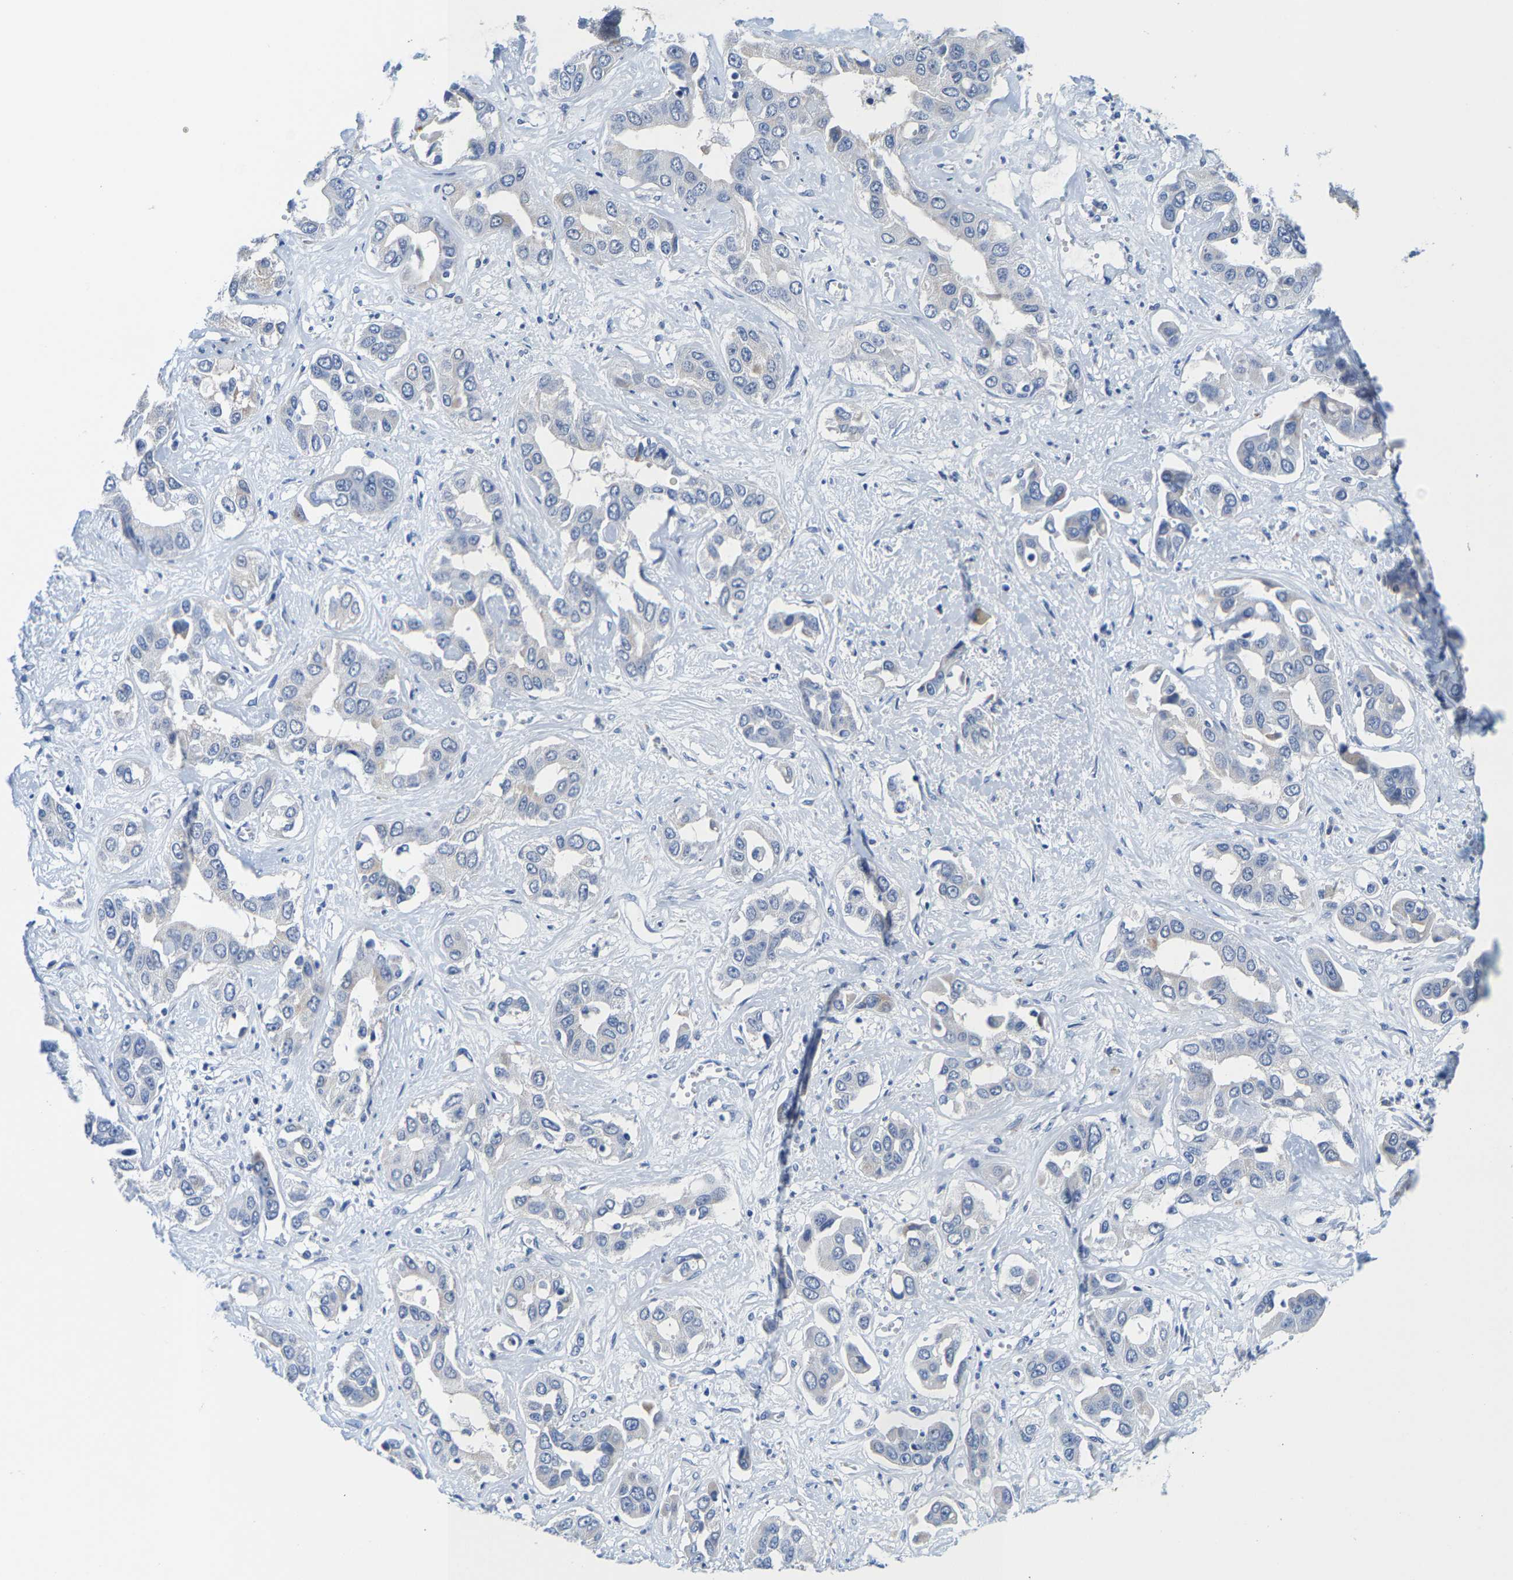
{"staining": {"intensity": "negative", "quantity": "none", "location": "none"}, "tissue": "liver cancer", "cell_type": "Tumor cells", "image_type": "cancer", "snomed": [{"axis": "morphology", "description": "Cholangiocarcinoma"}, {"axis": "topography", "description": "Liver"}], "caption": "This is an immunohistochemistry (IHC) histopathology image of human liver cancer (cholangiocarcinoma). There is no staining in tumor cells.", "gene": "KLHL1", "patient": {"sex": "female", "age": 52}}